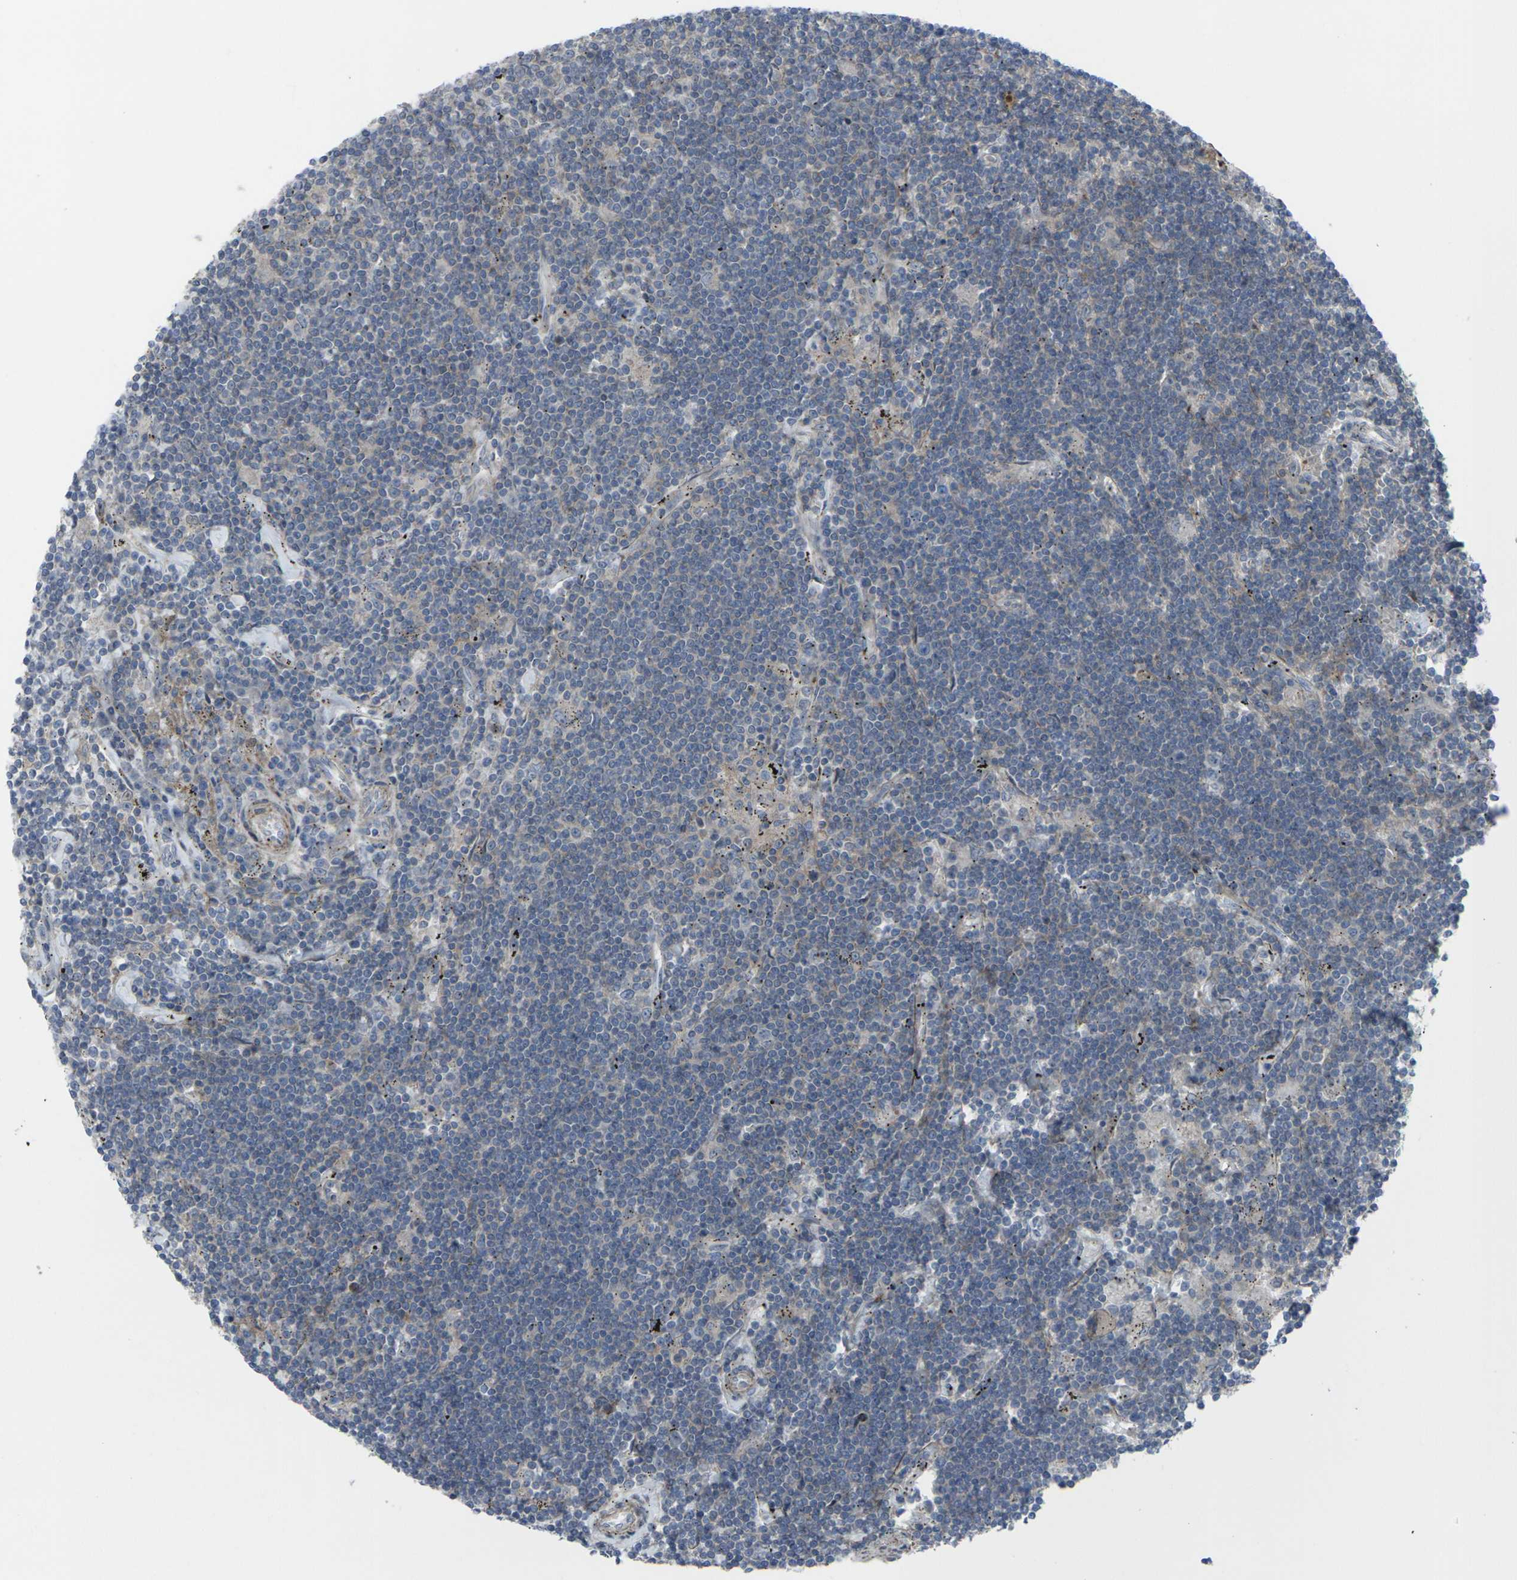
{"staining": {"intensity": "negative", "quantity": "none", "location": "none"}, "tissue": "lymphoma", "cell_type": "Tumor cells", "image_type": "cancer", "snomed": [{"axis": "morphology", "description": "Malignant lymphoma, non-Hodgkin's type, Low grade"}, {"axis": "topography", "description": "Spleen"}], "caption": "This histopathology image is of lymphoma stained with immunohistochemistry to label a protein in brown with the nuclei are counter-stained blue. There is no expression in tumor cells. (Brightfield microscopy of DAB immunohistochemistry at high magnification).", "gene": "CCR10", "patient": {"sex": "male", "age": 76}}